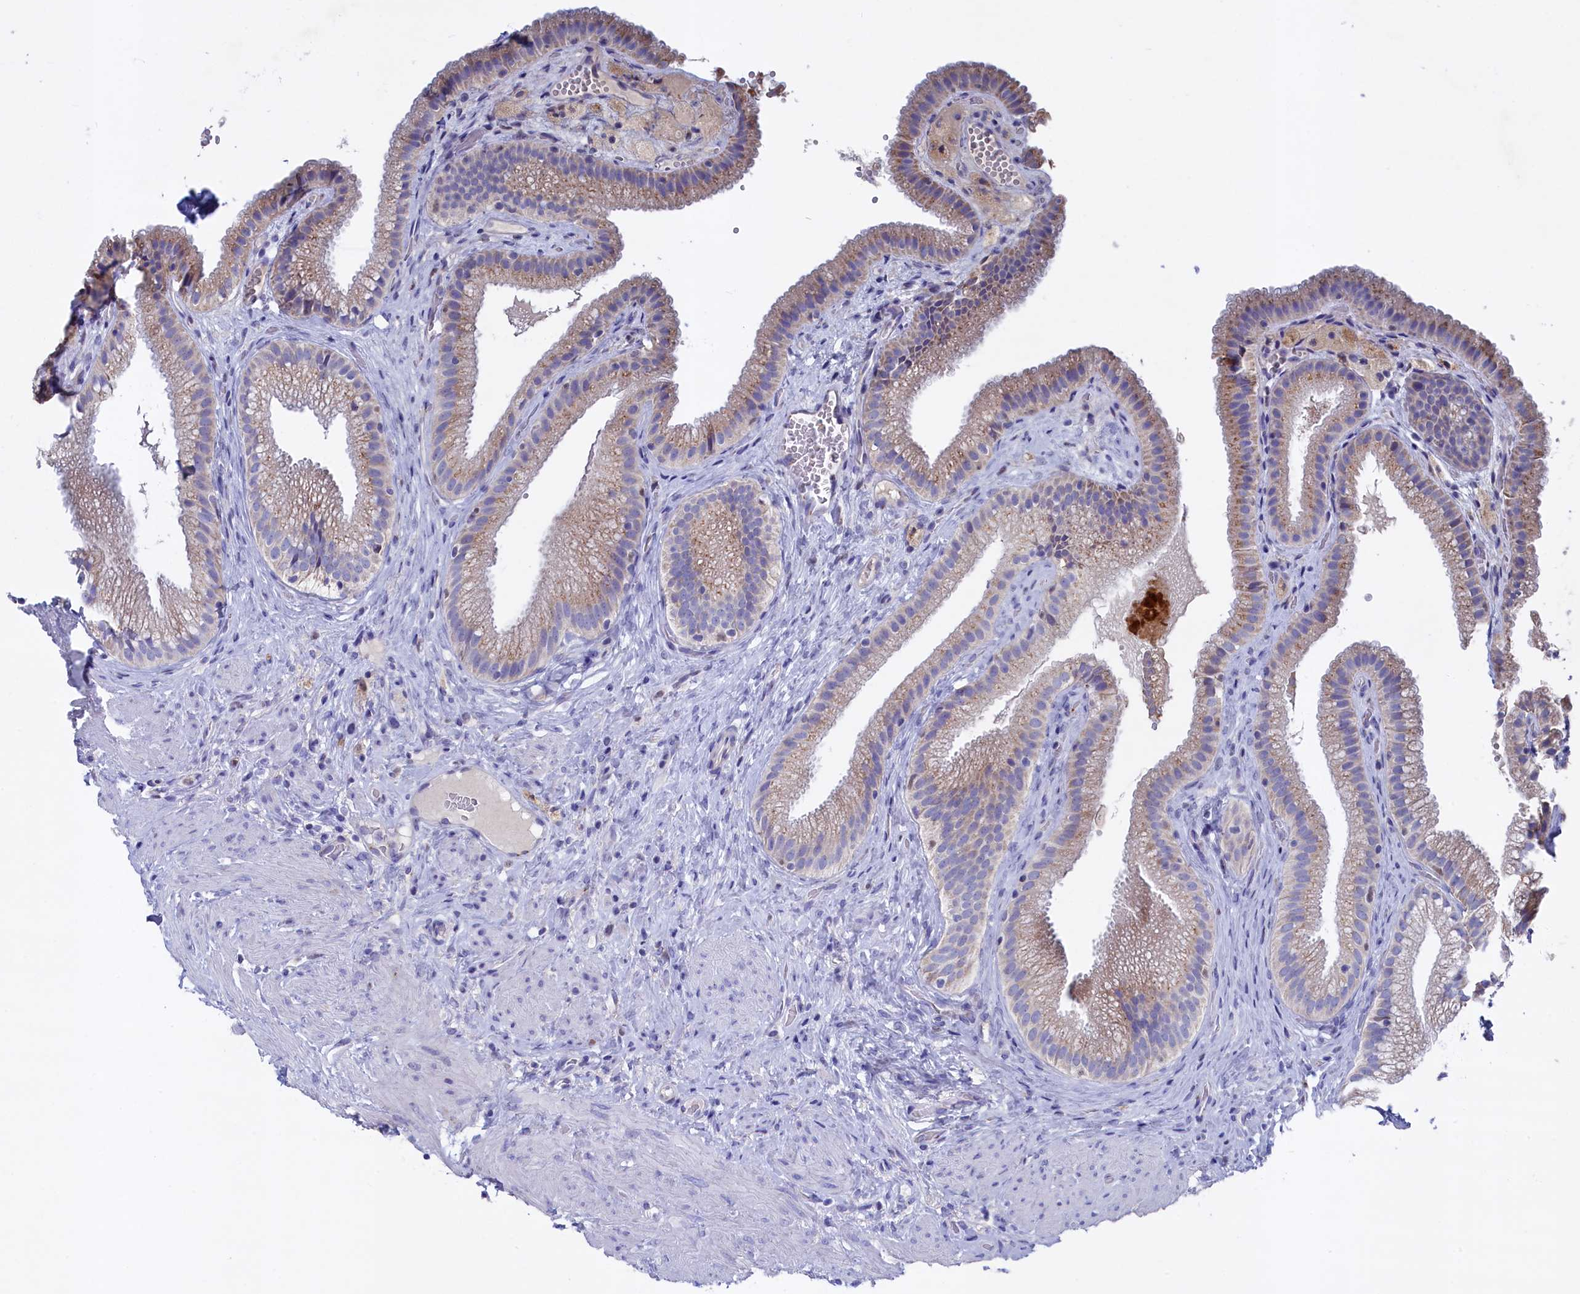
{"staining": {"intensity": "moderate", "quantity": ">75%", "location": "cytoplasmic/membranous"}, "tissue": "gallbladder", "cell_type": "Glandular cells", "image_type": "normal", "snomed": [{"axis": "morphology", "description": "Normal tissue, NOS"}, {"axis": "morphology", "description": "Inflammation, NOS"}, {"axis": "topography", "description": "Gallbladder"}], "caption": "Protein staining displays moderate cytoplasmic/membranous expression in approximately >75% of glandular cells in unremarkable gallbladder. The staining was performed using DAB to visualize the protein expression in brown, while the nuclei were stained in blue with hematoxylin (Magnification: 20x).", "gene": "GPR108", "patient": {"sex": "male", "age": 51}}